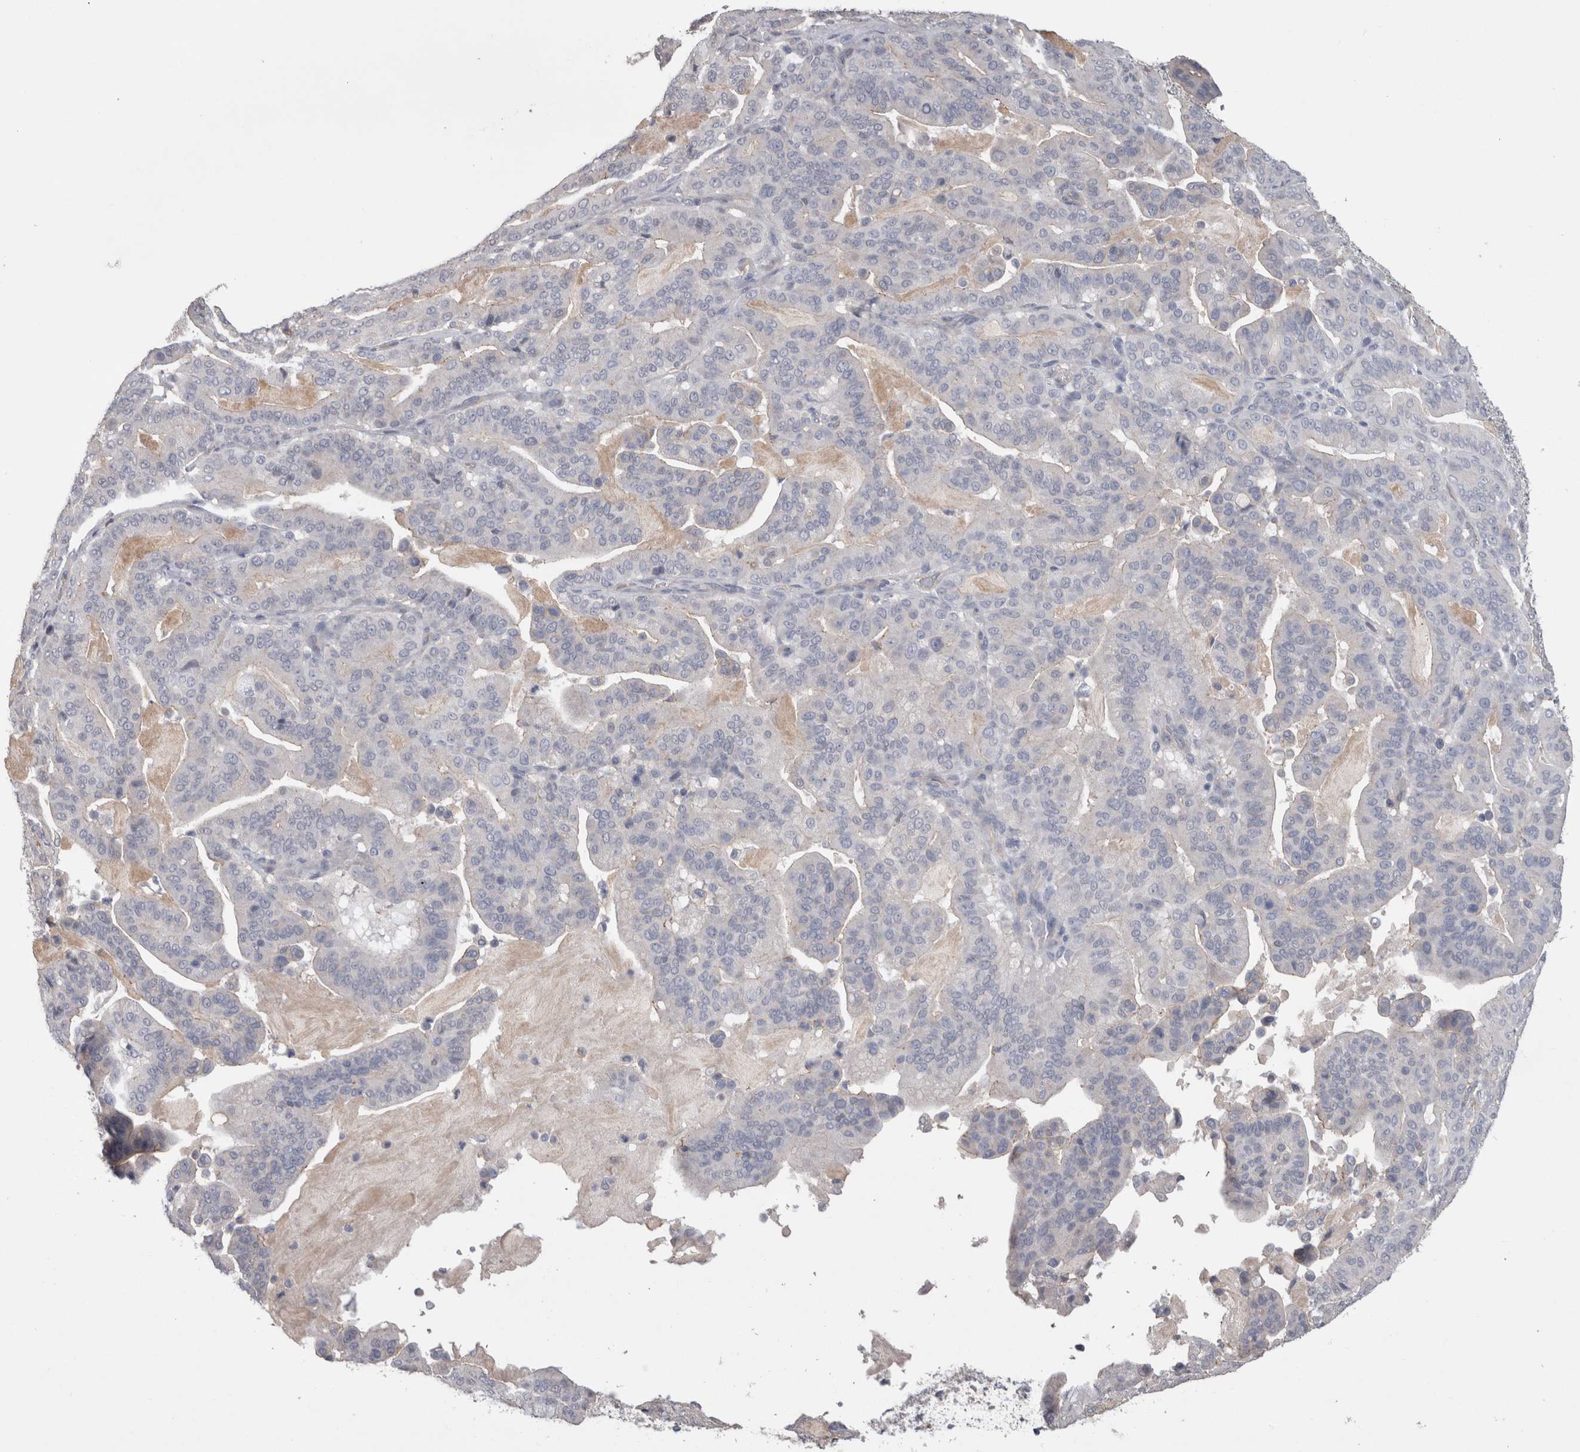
{"staining": {"intensity": "negative", "quantity": "none", "location": "none"}, "tissue": "pancreatic cancer", "cell_type": "Tumor cells", "image_type": "cancer", "snomed": [{"axis": "morphology", "description": "Adenocarcinoma, NOS"}, {"axis": "topography", "description": "Pancreas"}], "caption": "There is no significant expression in tumor cells of pancreatic adenocarcinoma.", "gene": "NECTIN2", "patient": {"sex": "male", "age": 63}}